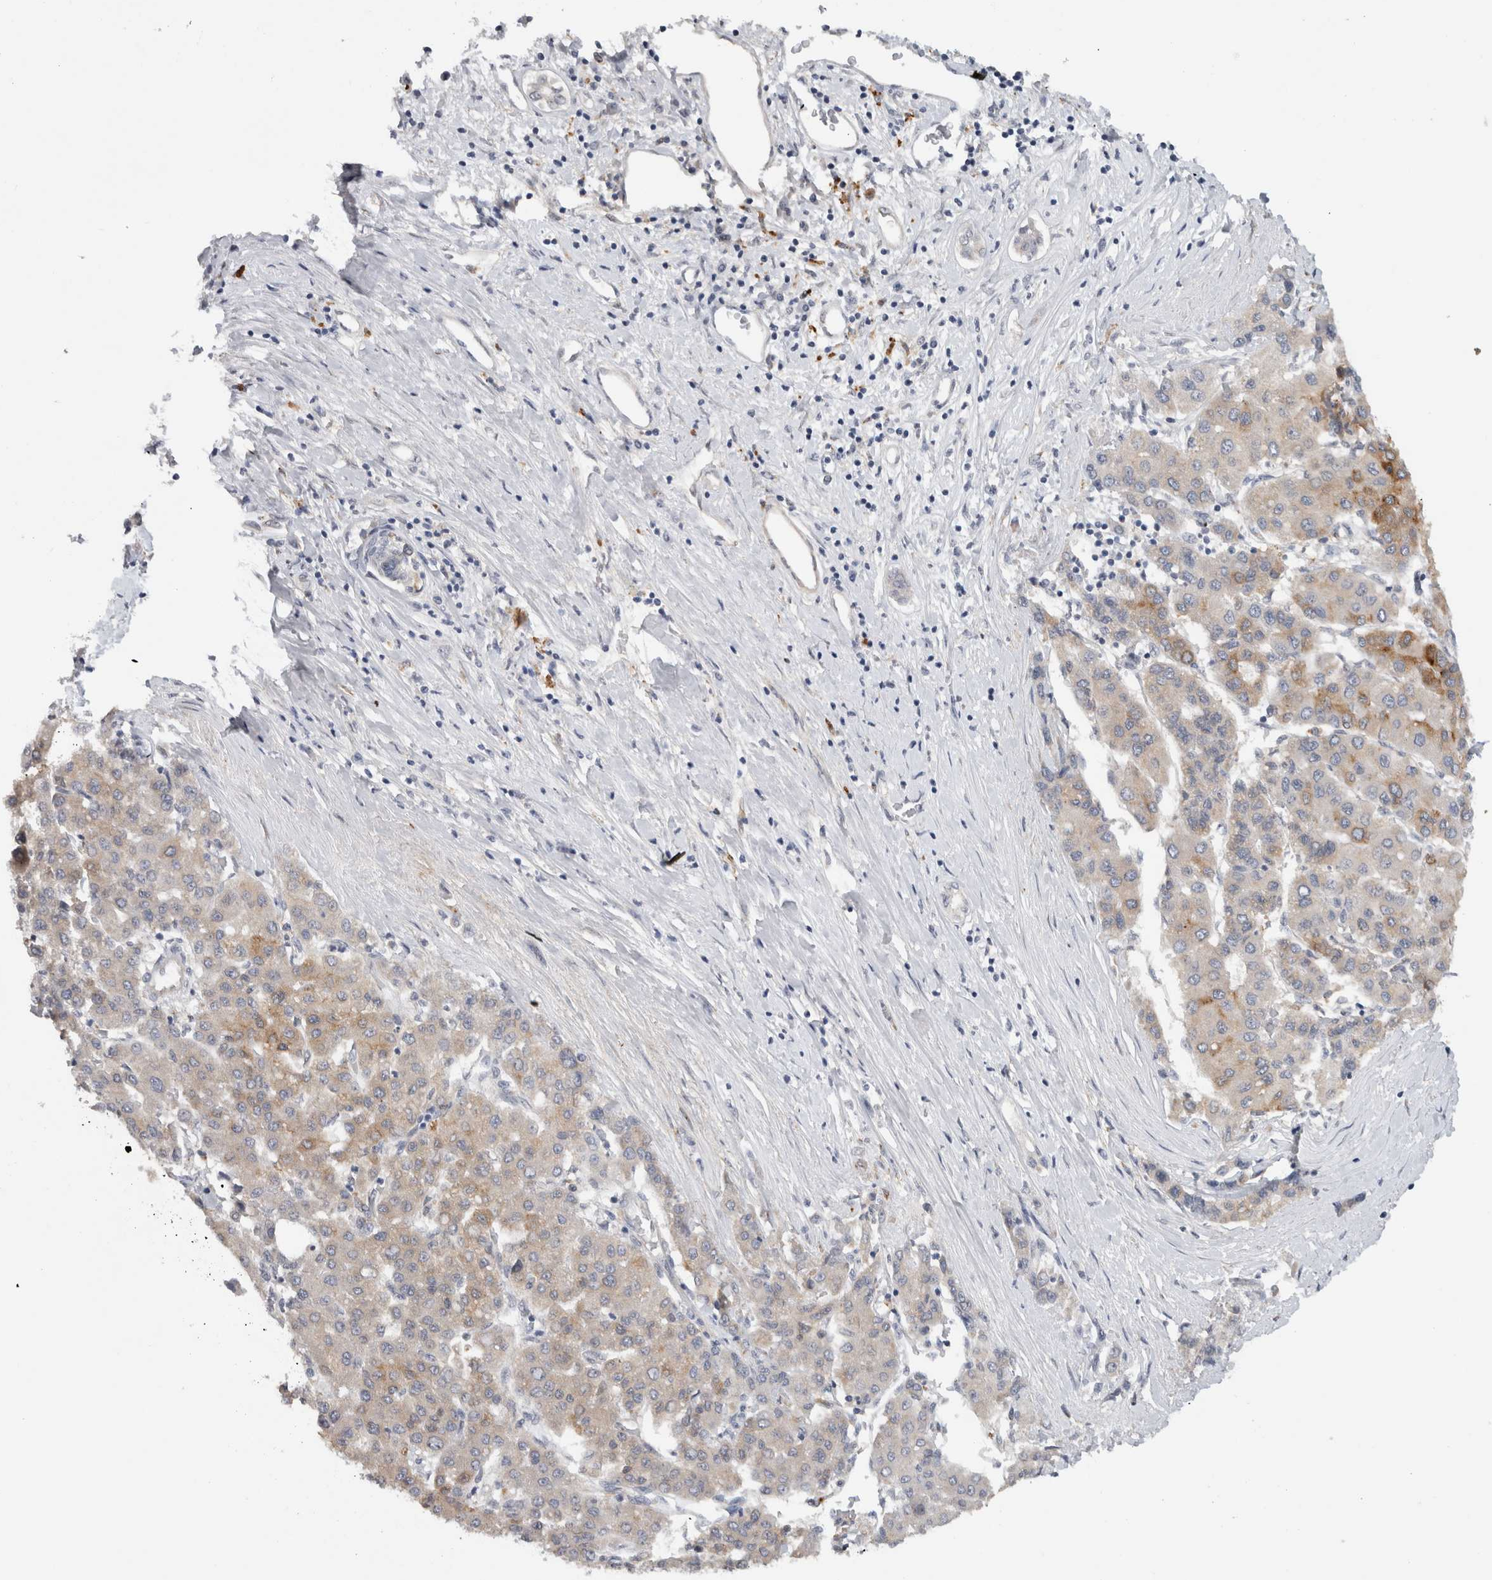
{"staining": {"intensity": "weak", "quantity": "25%-75%", "location": "cytoplasmic/membranous"}, "tissue": "liver cancer", "cell_type": "Tumor cells", "image_type": "cancer", "snomed": [{"axis": "morphology", "description": "Carcinoma, Hepatocellular, NOS"}, {"axis": "topography", "description": "Liver"}], "caption": "Hepatocellular carcinoma (liver) stained for a protein (brown) demonstrates weak cytoplasmic/membranous positive staining in about 25%-75% of tumor cells.", "gene": "PRXL2A", "patient": {"sex": "male", "age": 65}}